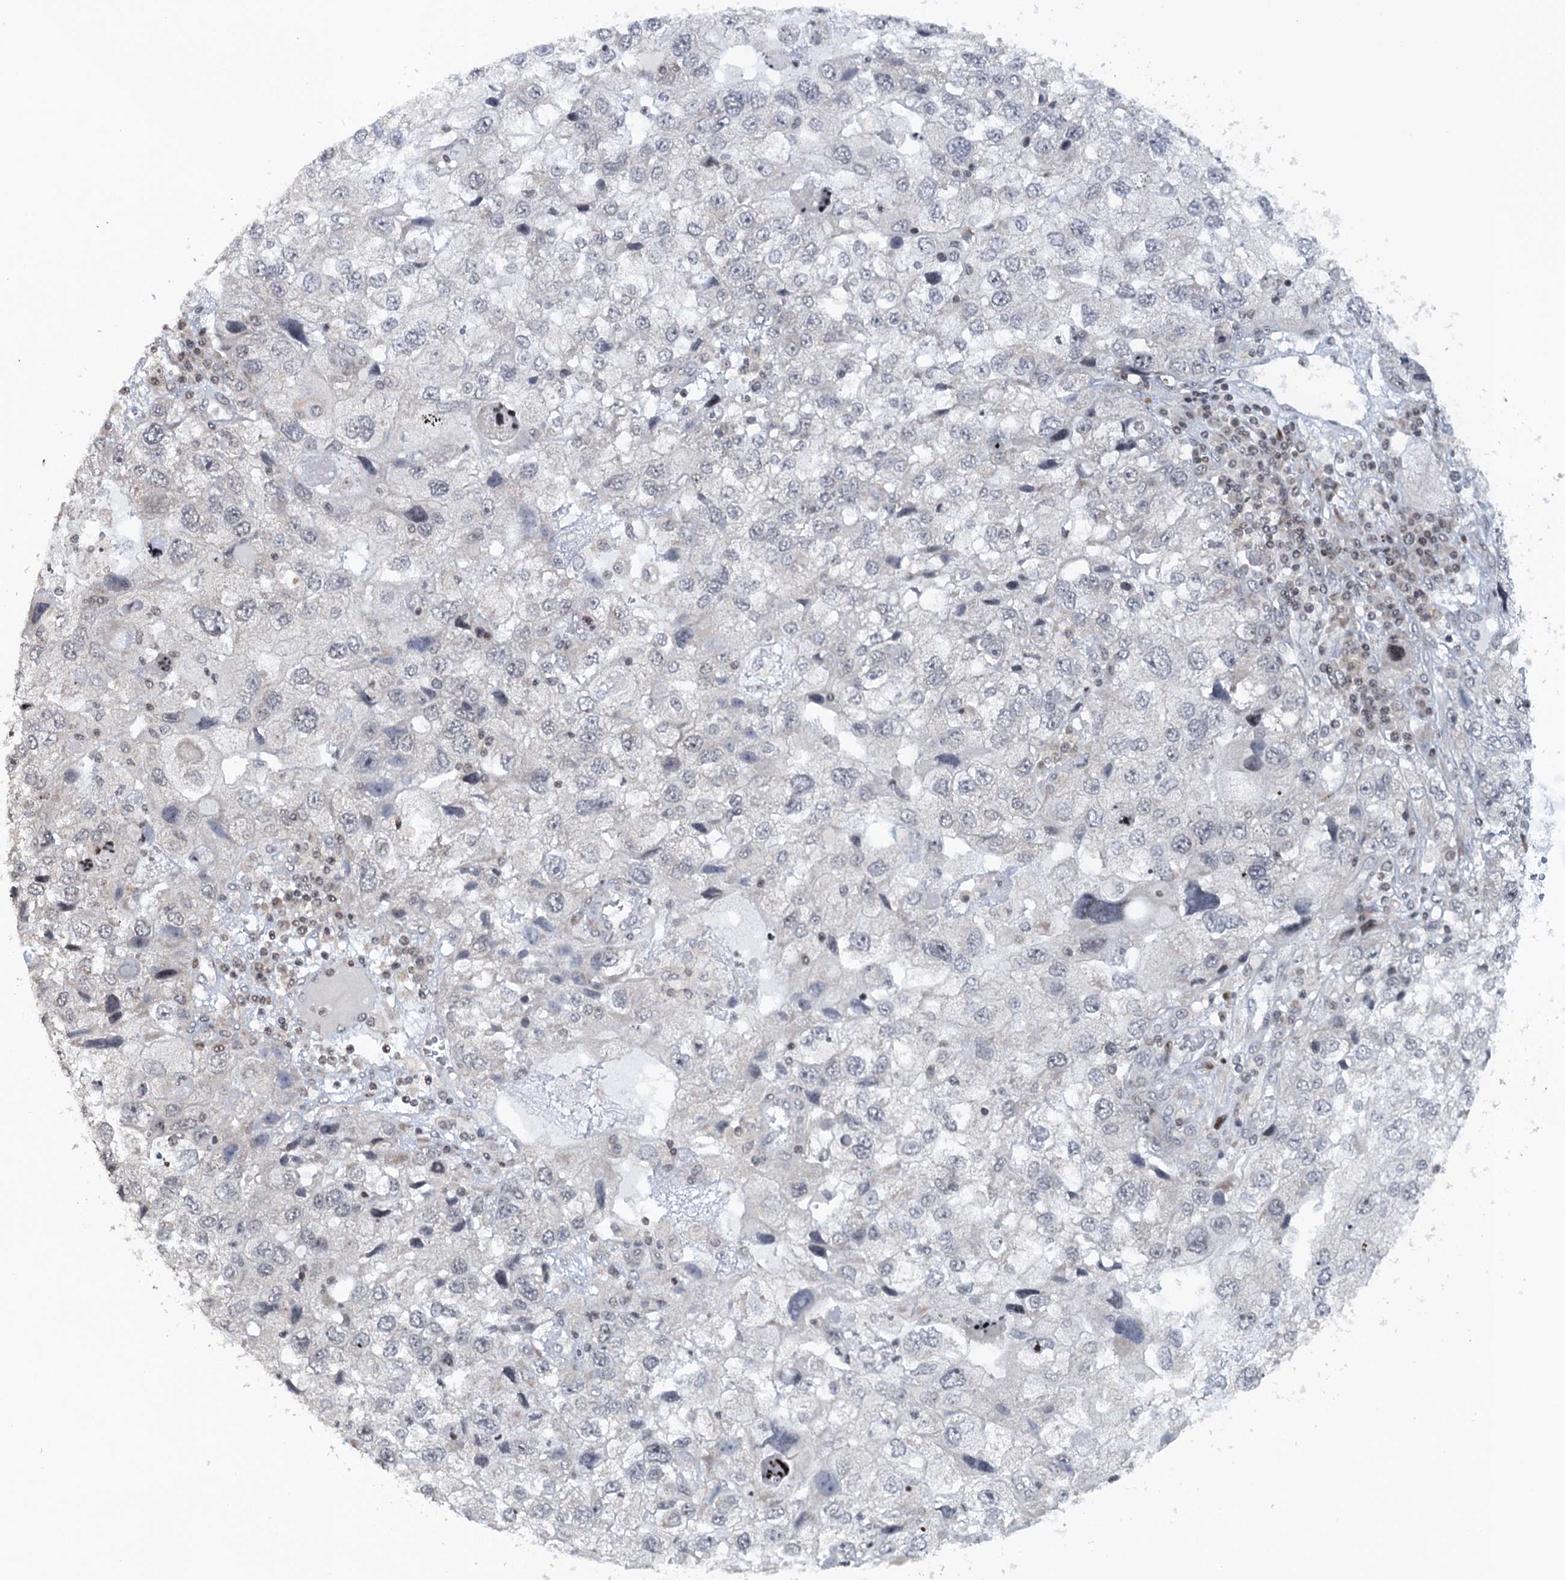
{"staining": {"intensity": "negative", "quantity": "none", "location": "none"}, "tissue": "endometrial cancer", "cell_type": "Tumor cells", "image_type": "cancer", "snomed": [{"axis": "morphology", "description": "Adenocarcinoma, NOS"}, {"axis": "topography", "description": "Endometrium"}], "caption": "There is no significant positivity in tumor cells of endometrial cancer (adenocarcinoma).", "gene": "FYB1", "patient": {"sex": "female", "age": 49}}